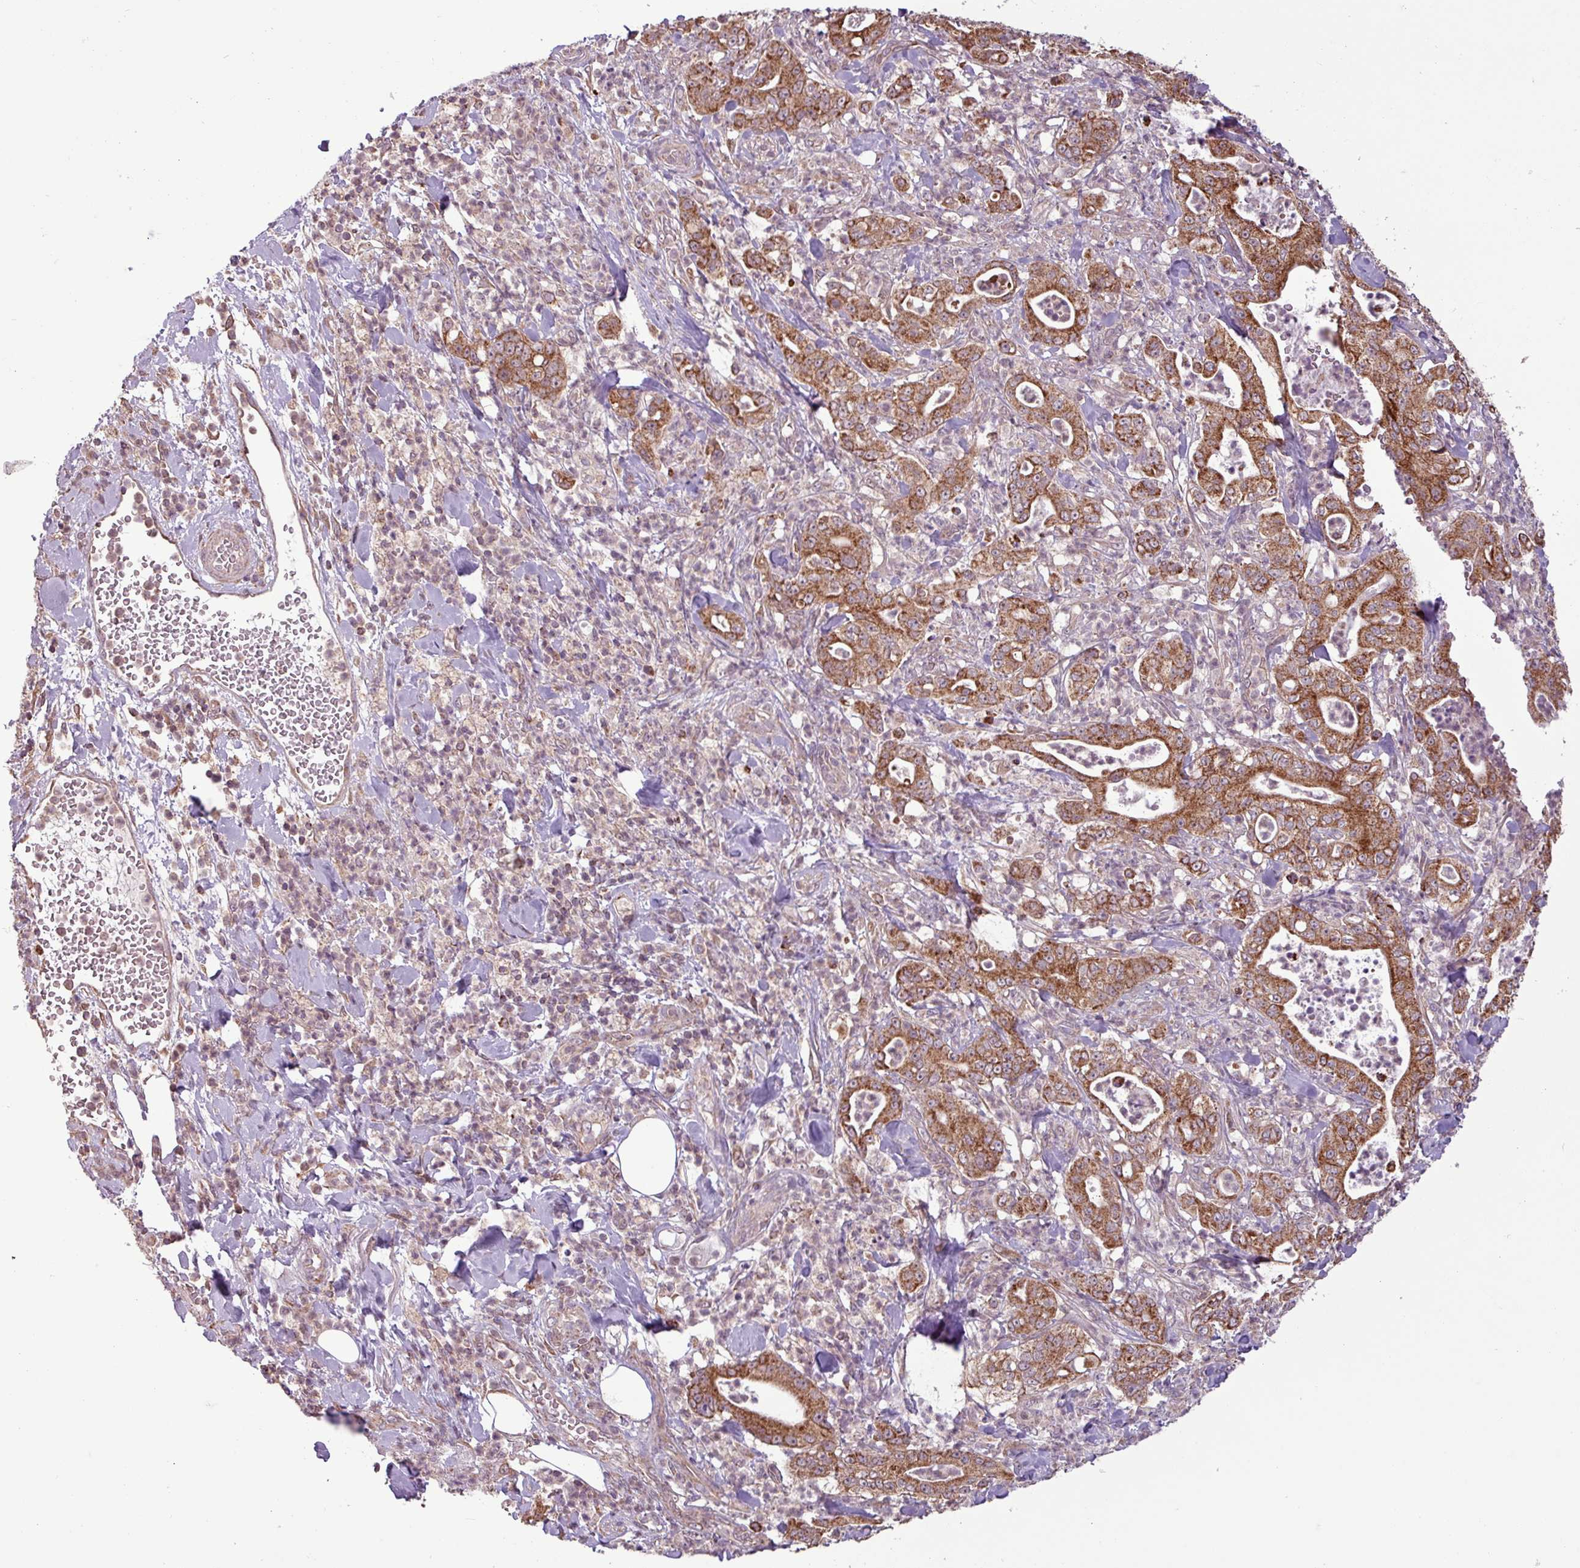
{"staining": {"intensity": "strong", "quantity": ">75%", "location": "cytoplasmic/membranous"}, "tissue": "pancreatic cancer", "cell_type": "Tumor cells", "image_type": "cancer", "snomed": [{"axis": "morphology", "description": "Adenocarcinoma, NOS"}, {"axis": "topography", "description": "Pancreas"}], "caption": "IHC staining of adenocarcinoma (pancreatic), which exhibits high levels of strong cytoplasmic/membranous expression in about >75% of tumor cells indicating strong cytoplasmic/membranous protein staining. The staining was performed using DAB (3,3'-diaminobenzidine) (brown) for protein detection and nuclei were counterstained in hematoxylin (blue).", "gene": "MCTP2", "patient": {"sex": "male", "age": 71}}